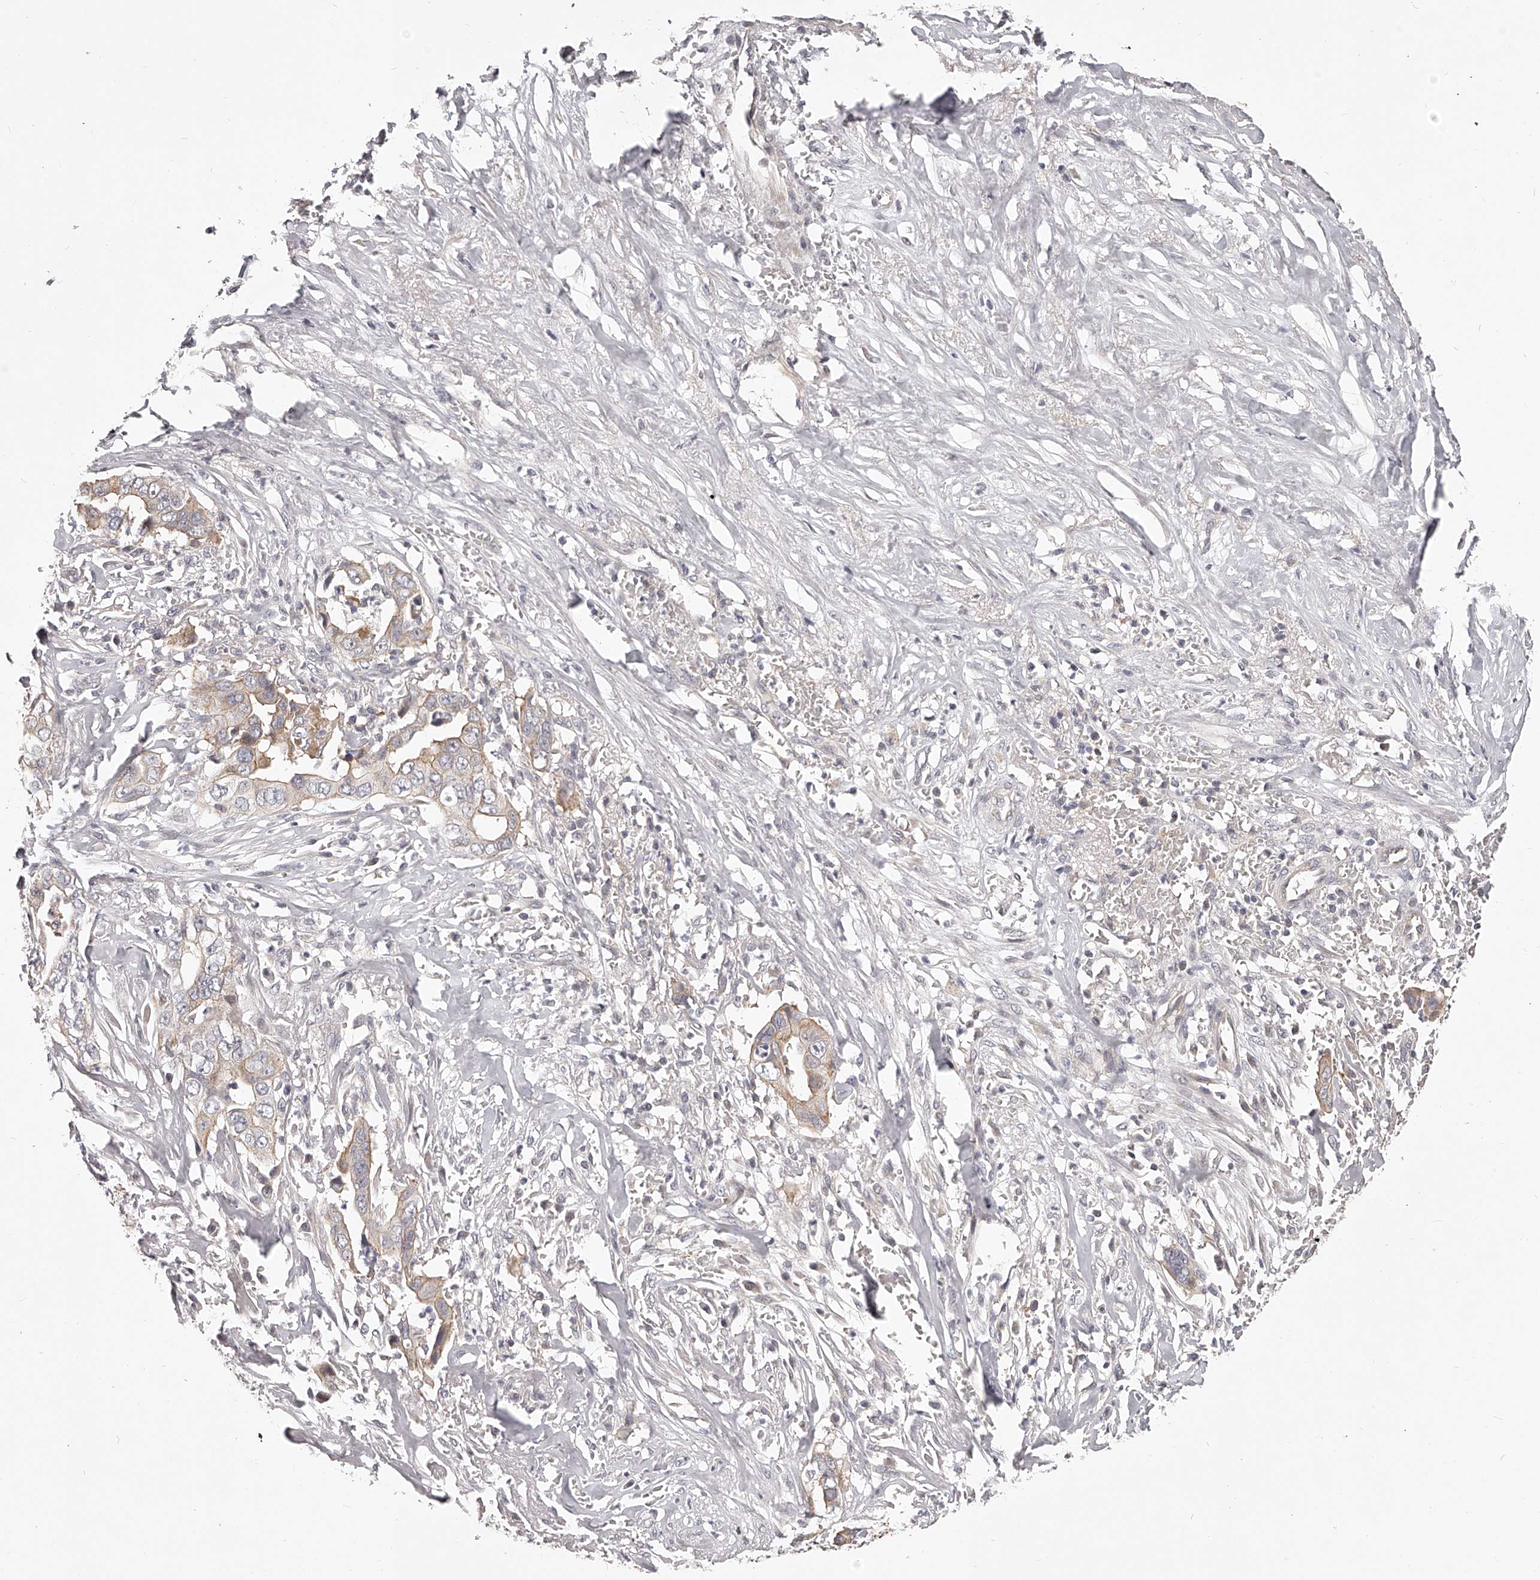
{"staining": {"intensity": "weak", "quantity": "25%-75%", "location": "cytoplasmic/membranous"}, "tissue": "liver cancer", "cell_type": "Tumor cells", "image_type": "cancer", "snomed": [{"axis": "morphology", "description": "Cholangiocarcinoma"}, {"axis": "topography", "description": "Liver"}], "caption": "High-power microscopy captured an immunohistochemistry (IHC) photomicrograph of liver cholangiocarcinoma, revealing weak cytoplasmic/membranous positivity in approximately 25%-75% of tumor cells.", "gene": "ZNF582", "patient": {"sex": "female", "age": 79}}